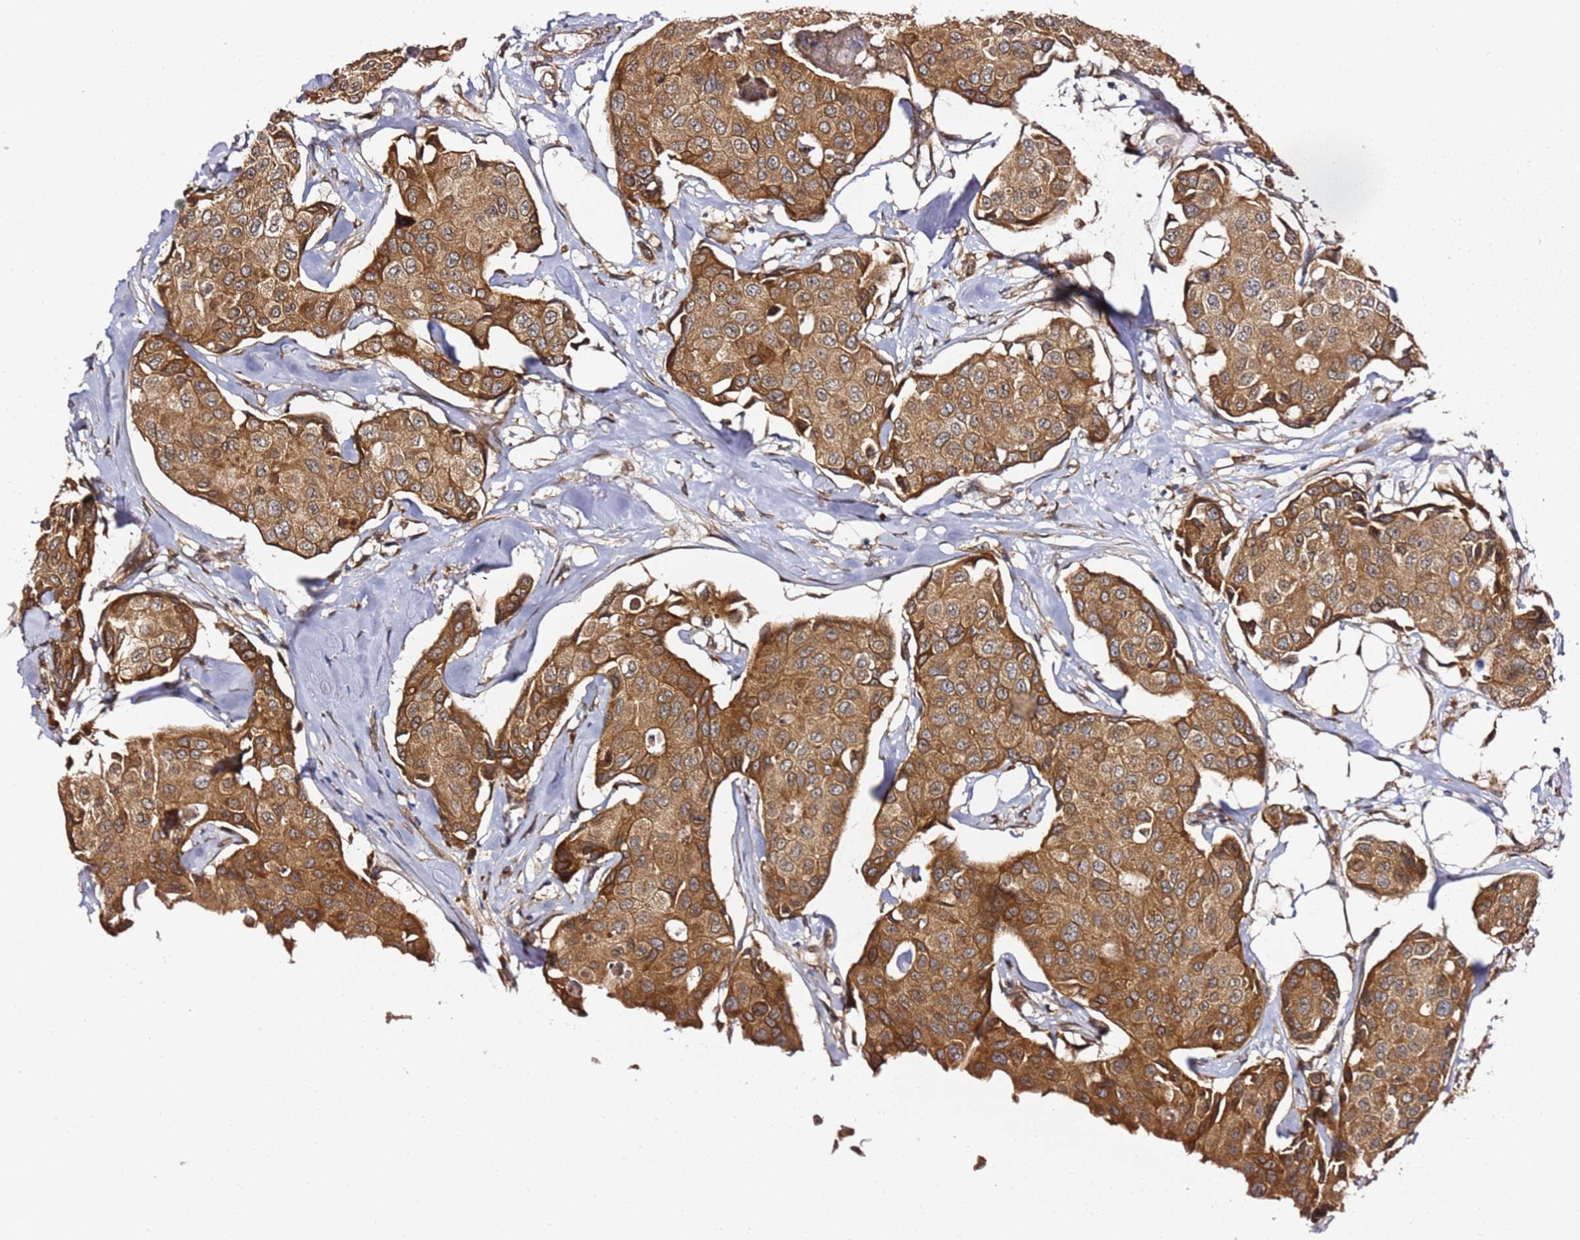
{"staining": {"intensity": "strong", "quantity": ">75%", "location": "cytoplasmic/membranous"}, "tissue": "breast cancer", "cell_type": "Tumor cells", "image_type": "cancer", "snomed": [{"axis": "morphology", "description": "Duct carcinoma"}, {"axis": "topography", "description": "Breast"}], "caption": "Breast invasive ductal carcinoma stained with DAB IHC exhibits high levels of strong cytoplasmic/membranous staining in approximately >75% of tumor cells.", "gene": "PRKAB2", "patient": {"sex": "female", "age": 80}}